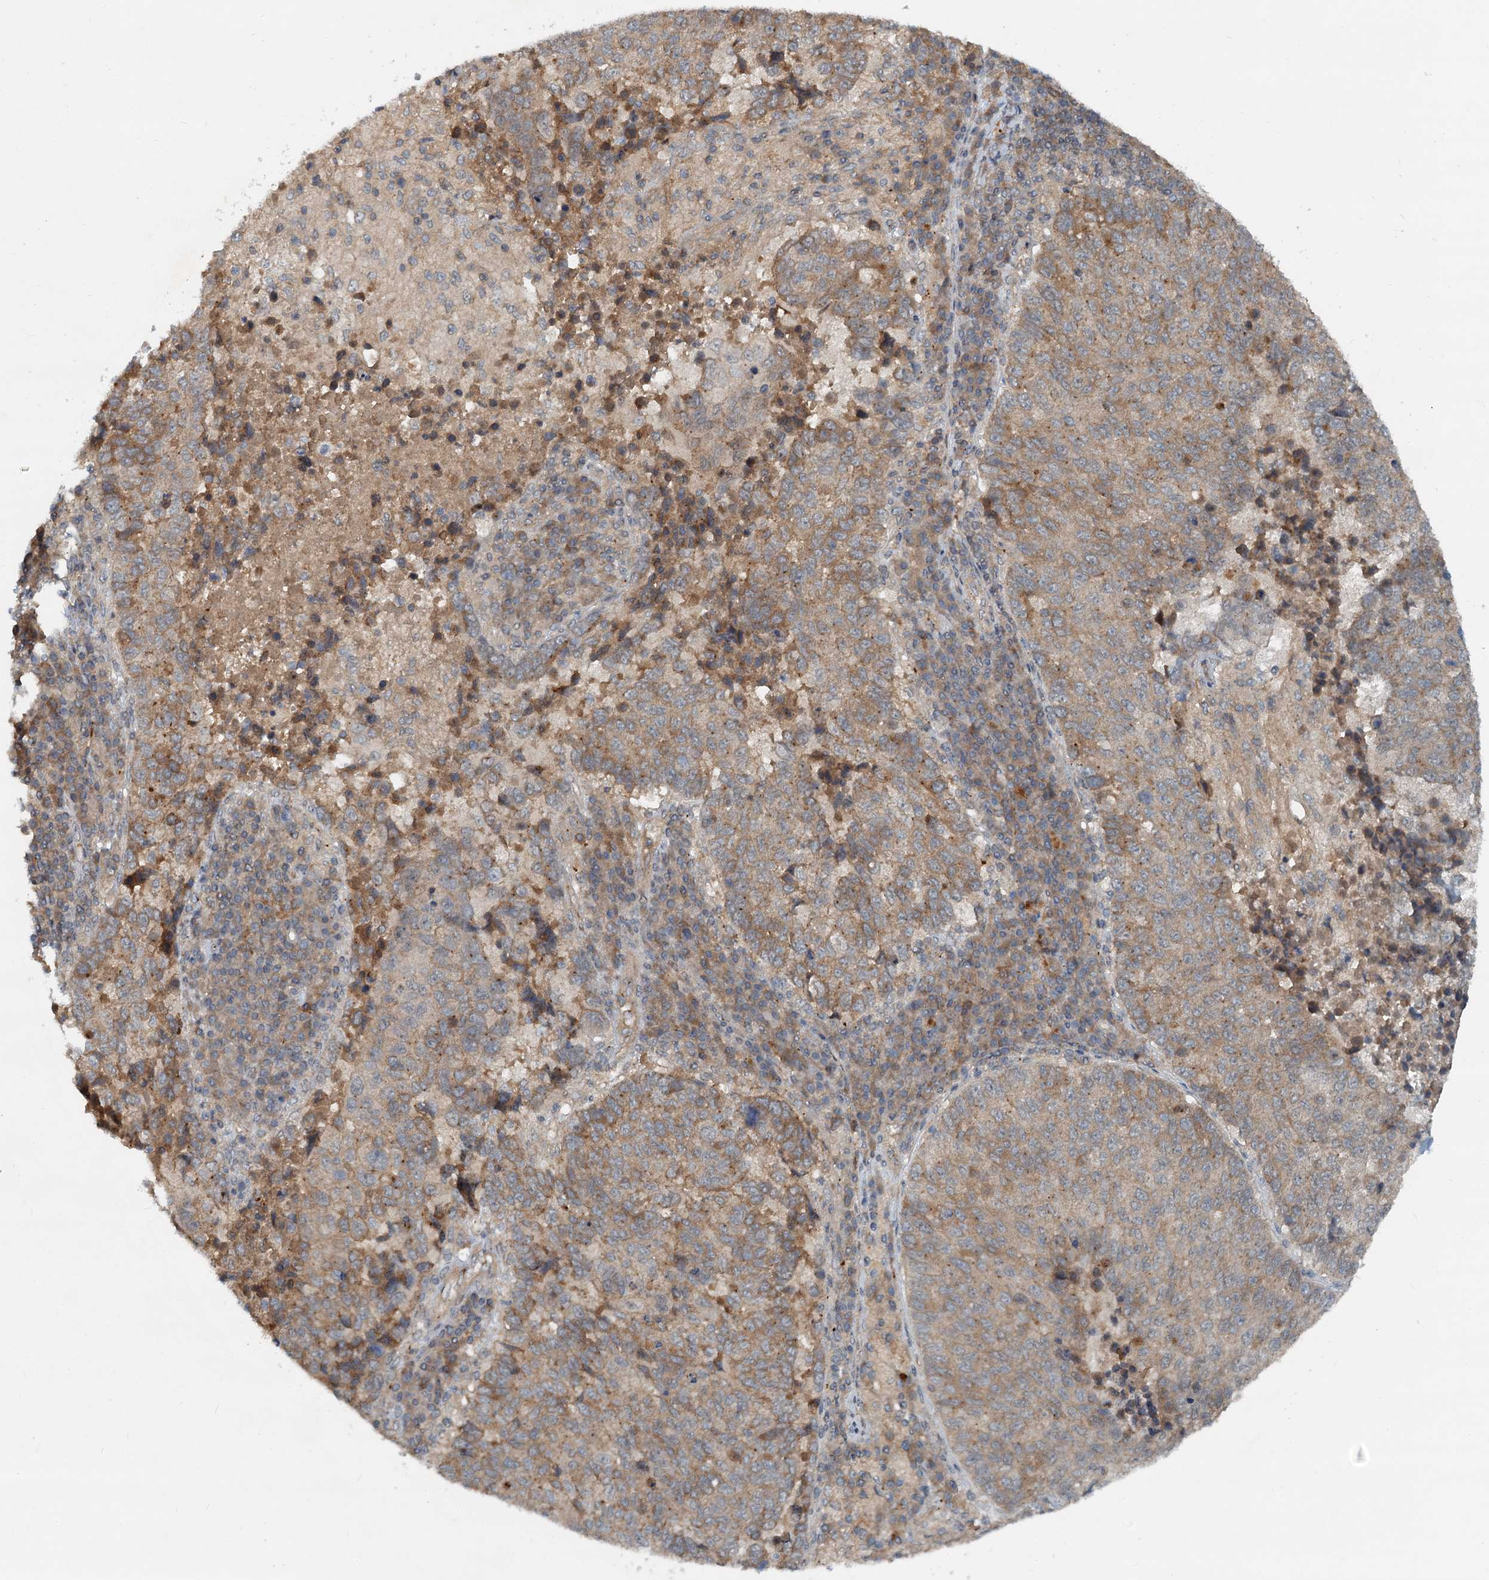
{"staining": {"intensity": "weak", "quantity": ">75%", "location": "cytoplasmic/membranous"}, "tissue": "lung cancer", "cell_type": "Tumor cells", "image_type": "cancer", "snomed": [{"axis": "morphology", "description": "Squamous cell carcinoma, NOS"}, {"axis": "topography", "description": "Lung"}], "caption": "Immunohistochemistry (IHC) (DAB) staining of lung cancer (squamous cell carcinoma) displays weak cytoplasmic/membranous protein staining in approximately >75% of tumor cells.", "gene": "CEP68", "patient": {"sex": "male", "age": 73}}